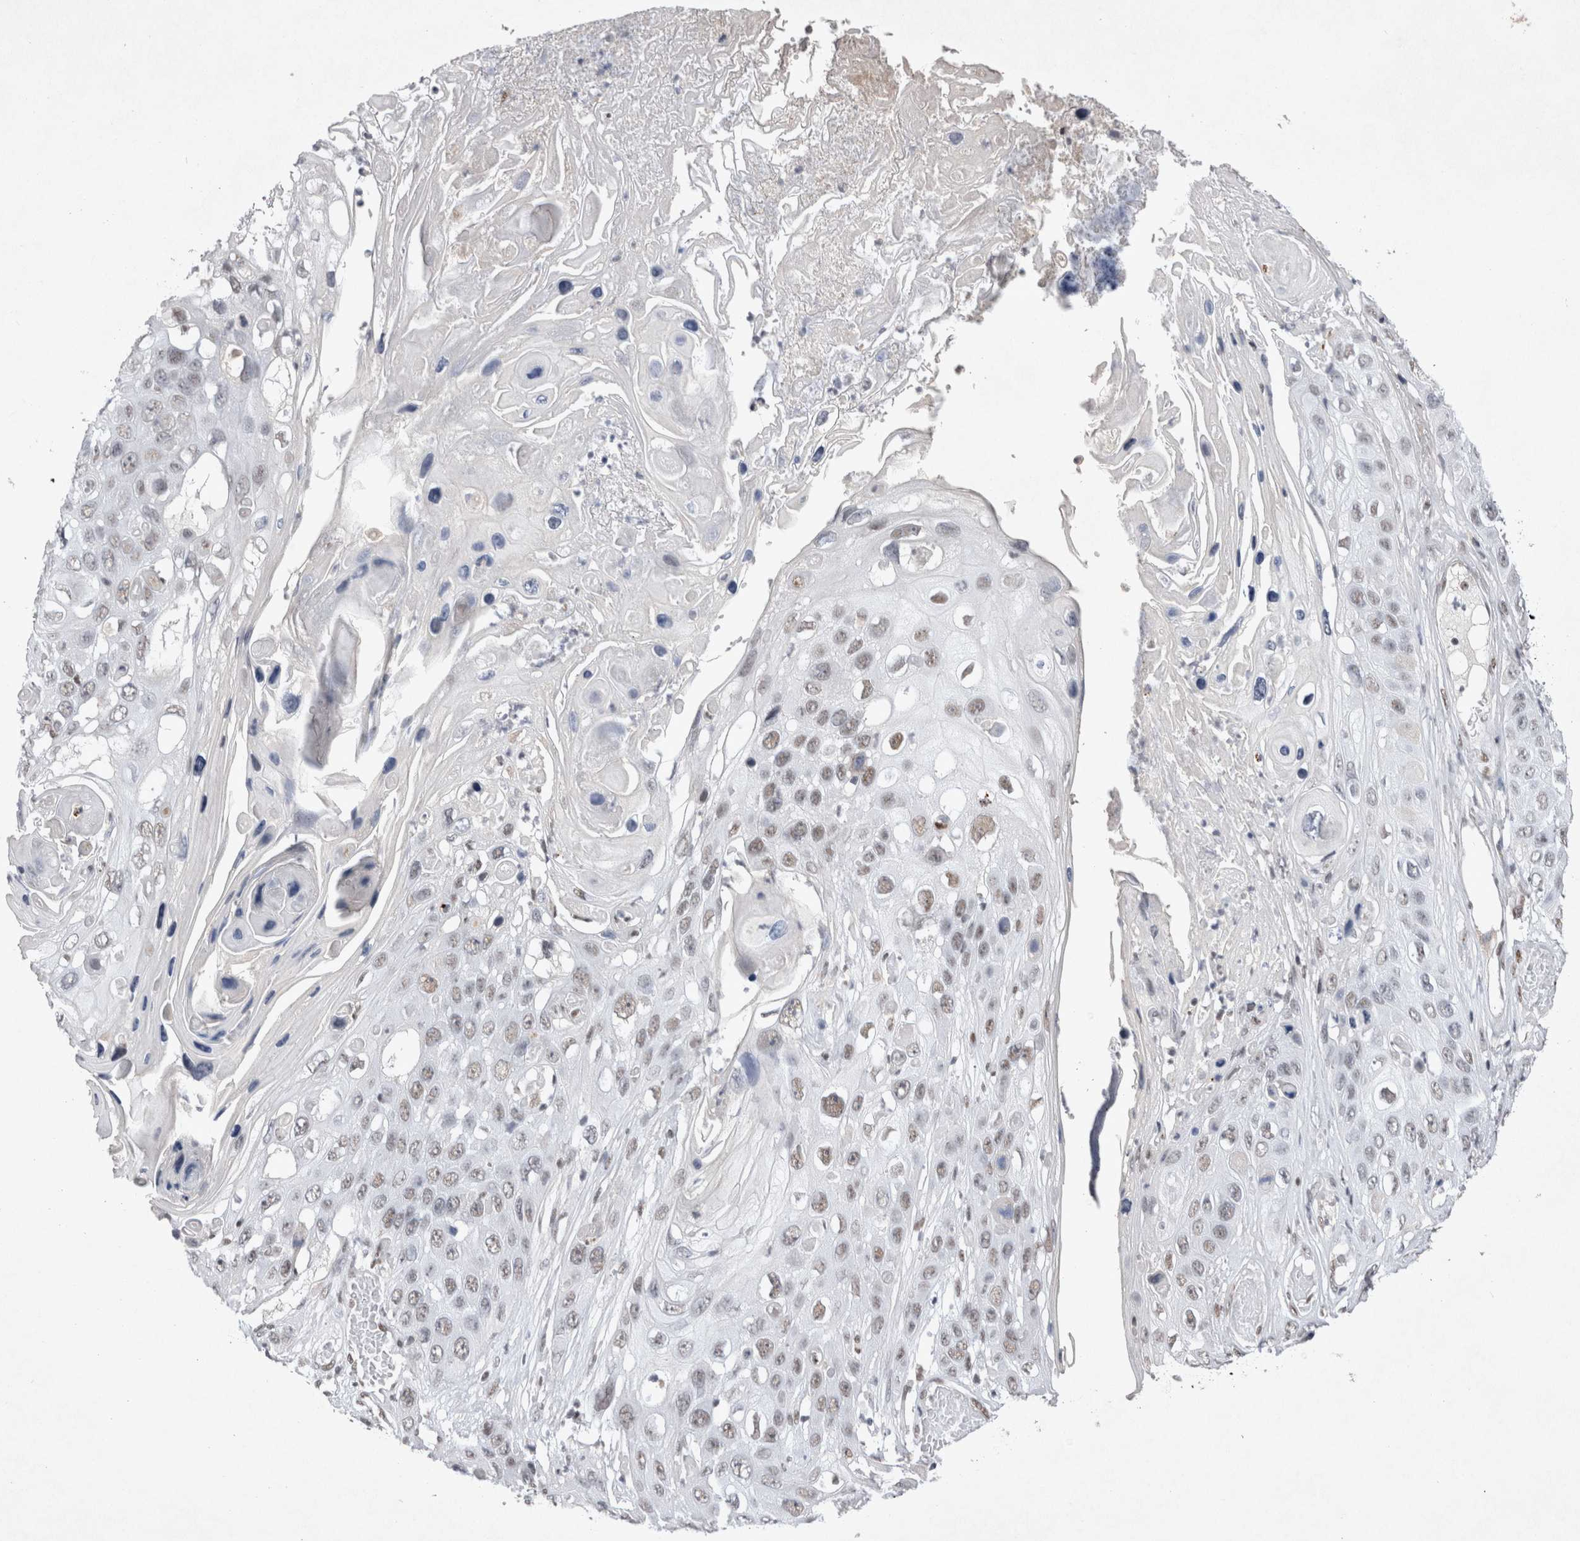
{"staining": {"intensity": "weak", "quantity": "25%-75%", "location": "nuclear"}, "tissue": "skin cancer", "cell_type": "Tumor cells", "image_type": "cancer", "snomed": [{"axis": "morphology", "description": "Squamous cell carcinoma, NOS"}, {"axis": "topography", "description": "Skin"}], "caption": "Protein expression analysis of human skin cancer reveals weak nuclear positivity in approximately 25%-75% of tumor cells.", "gene": "RBM6", "patient": {"sex": "male", "age": 55}}